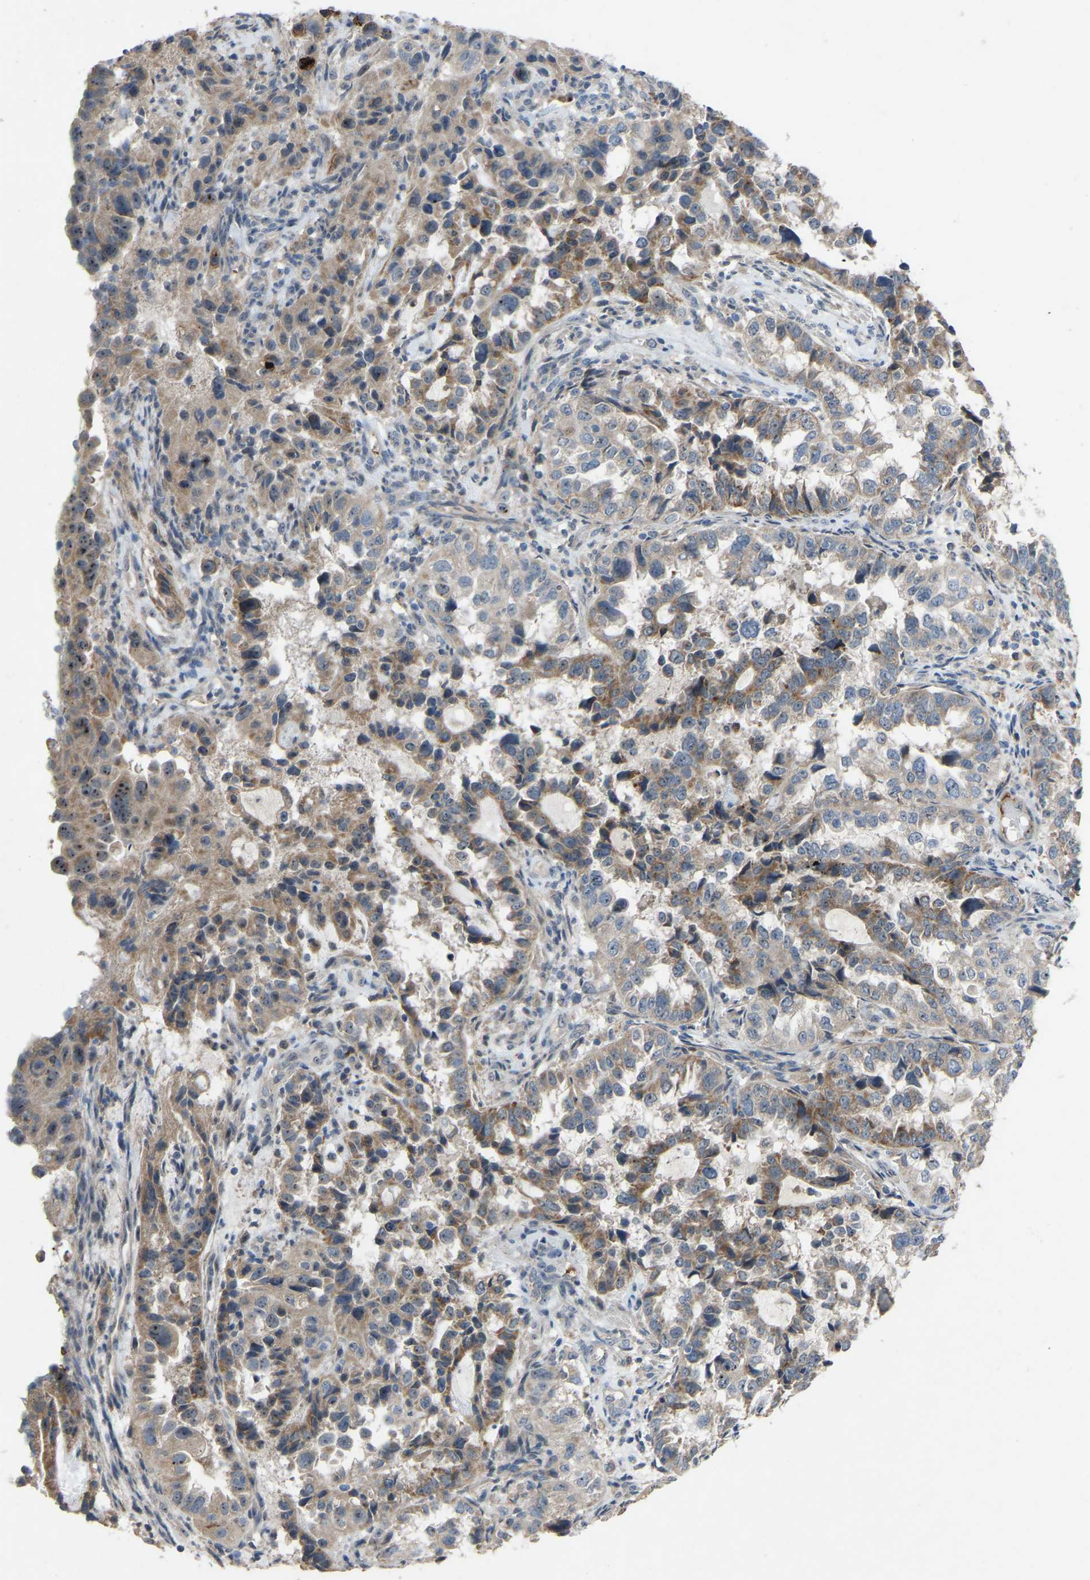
{"staining": {"intensity": "moderate", "quantity": ">75%", "location": "cytoplasmic/membranous"}, "tissue": "endometrial cancer", "cell_type": "Tumor cells", "image_type": "cancer", "snomed": [{"axis": "morphology", "description": "Adenocarcinoma, NOS"}, {"axis": "topography", "description": "Endometrium"}], "caption": "Immunohistochemistry histopathology image of endometrial cancer (adenocarcinoma) stained for a protein (brown), which reveals medium levels of moderate cytoplasmic/membranous positivity in approximately >75% of tumor cells.", "gene": "FHIT", "patient": {"sex": "female", "age": 85}}